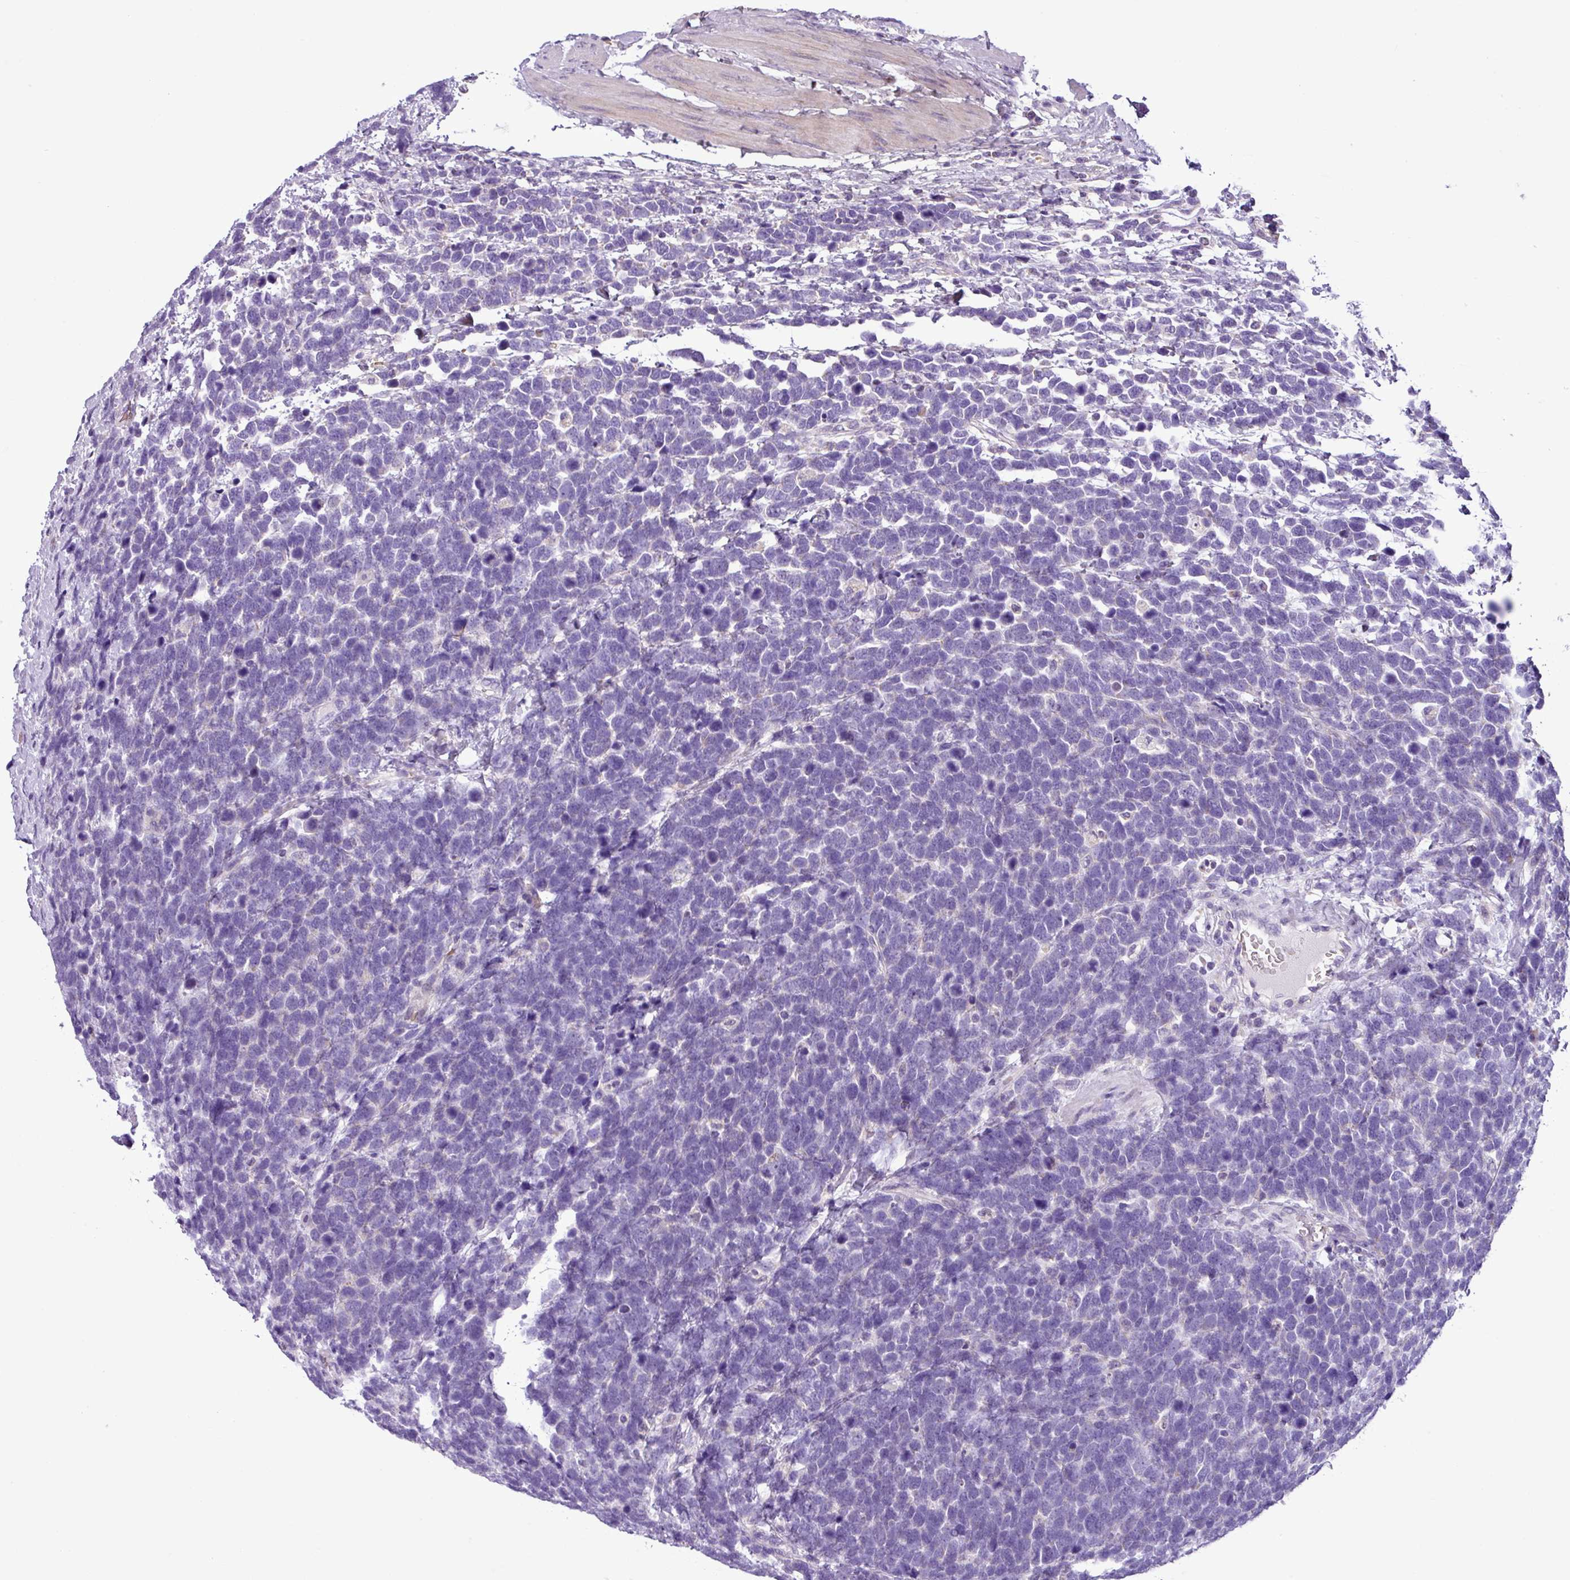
{"staining": {"intensity": "negative", "quantity": "none", "location": "none"}, "tissue": "urothelial cancer", "cell_type": "Tumor cells", "image_type": "cancer", "snomed": [{"axis": "morphology", "description": "Urothelial carcinoma, High grade"}, {"axis": "topography", "description": "Urinary bladder"}], "caption": "This micrograph is of urothelial carcinoma (high-grade) stained with IHC to label a protein in brown with the nuclei are counter-stained blue. There is no positivity in tumor cells.", "gene": "FAM183A", "patient": {"sex": "female", "age": 82}}